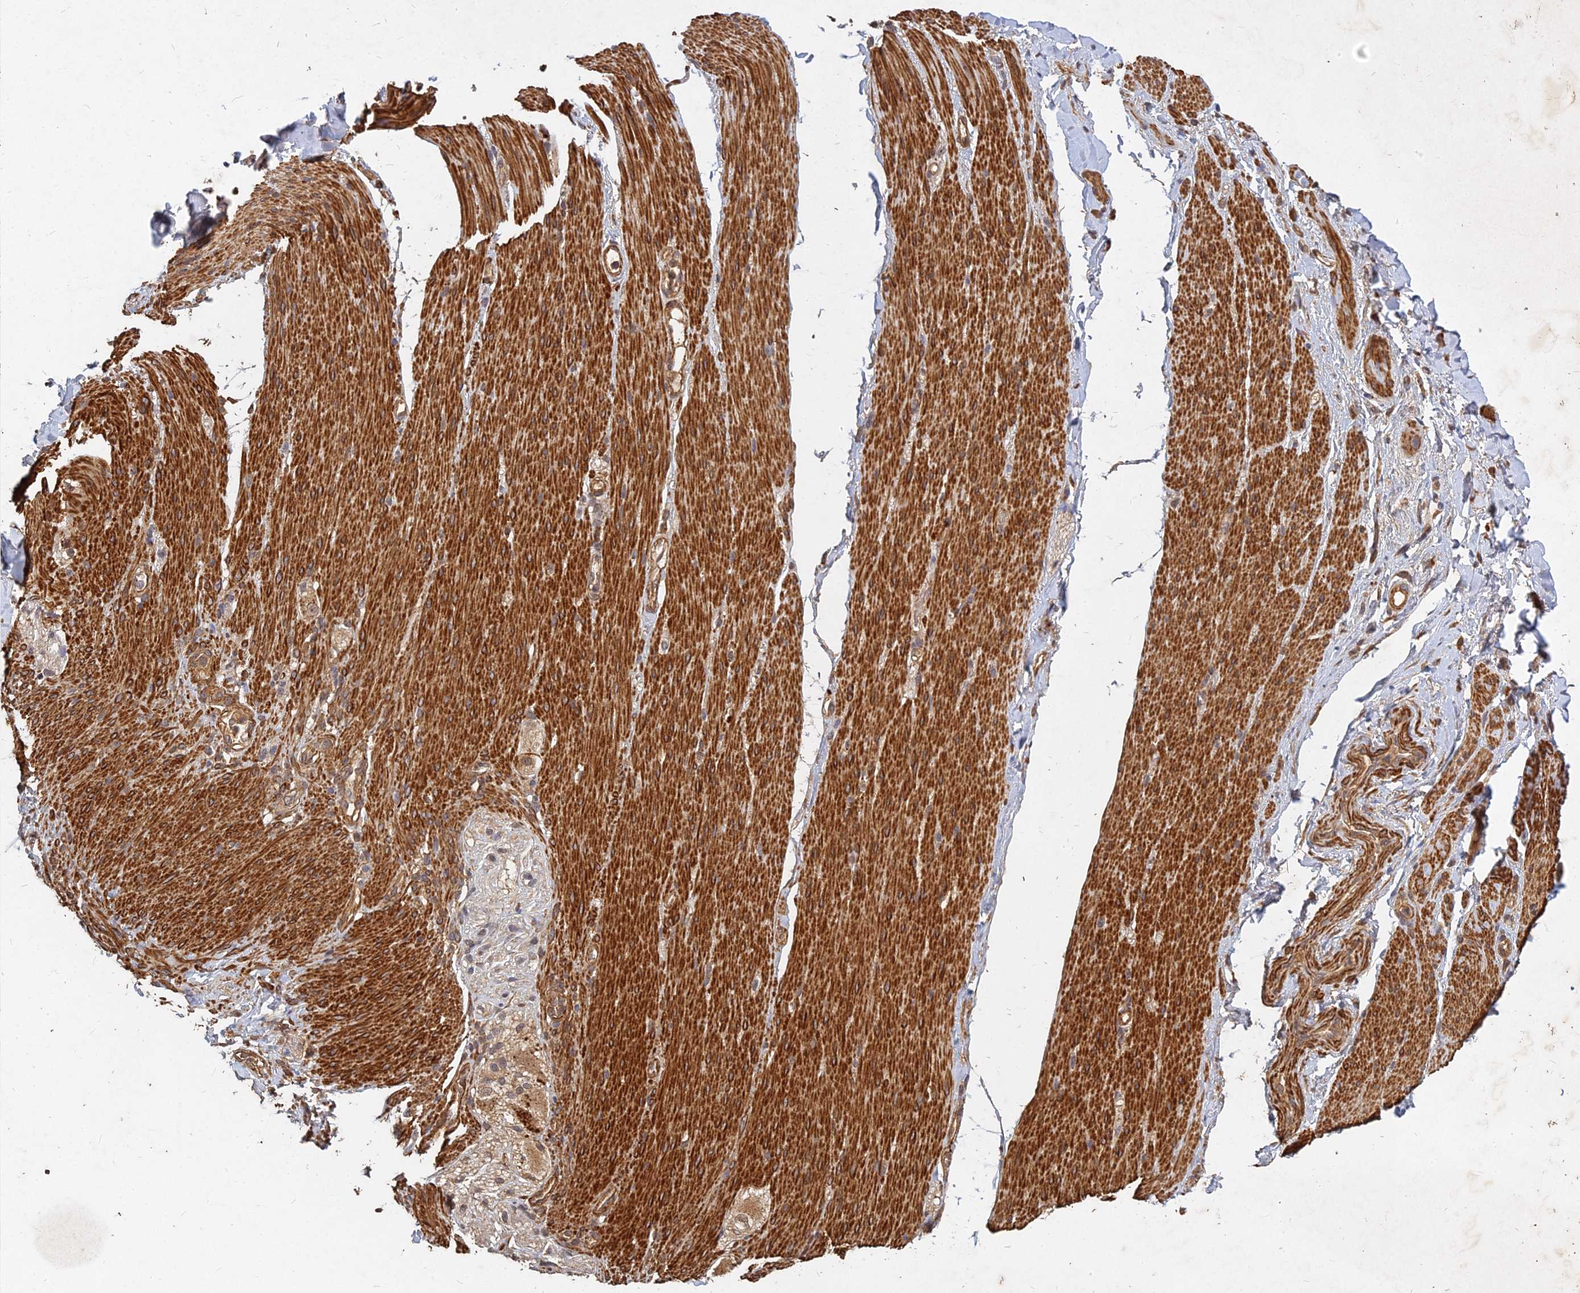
{"staining": {"intensity": "moderate", "quantity": ">75%", "location": "cytoplasmic/membranous"}, "tissue": "adipose tissue", "cell_type": "Adipocytes", "image_type": "normal", "snomed": [{"axis": "morphology", "description": "Normal tissue, NOS"}, {"axis": "topography", "description": "Colon"}, {"axis": "topography", "description": "Peripheral nerve tissue"}], "caption": "The immunohistochemical stain shows moderate cytoplasmic/membranous positivity in adipocytes of unremarkable adipose tissue. Nuclei are stained in blue.", "gene": "UBE2W", "patient": {"sex": "female", "age": 61}}